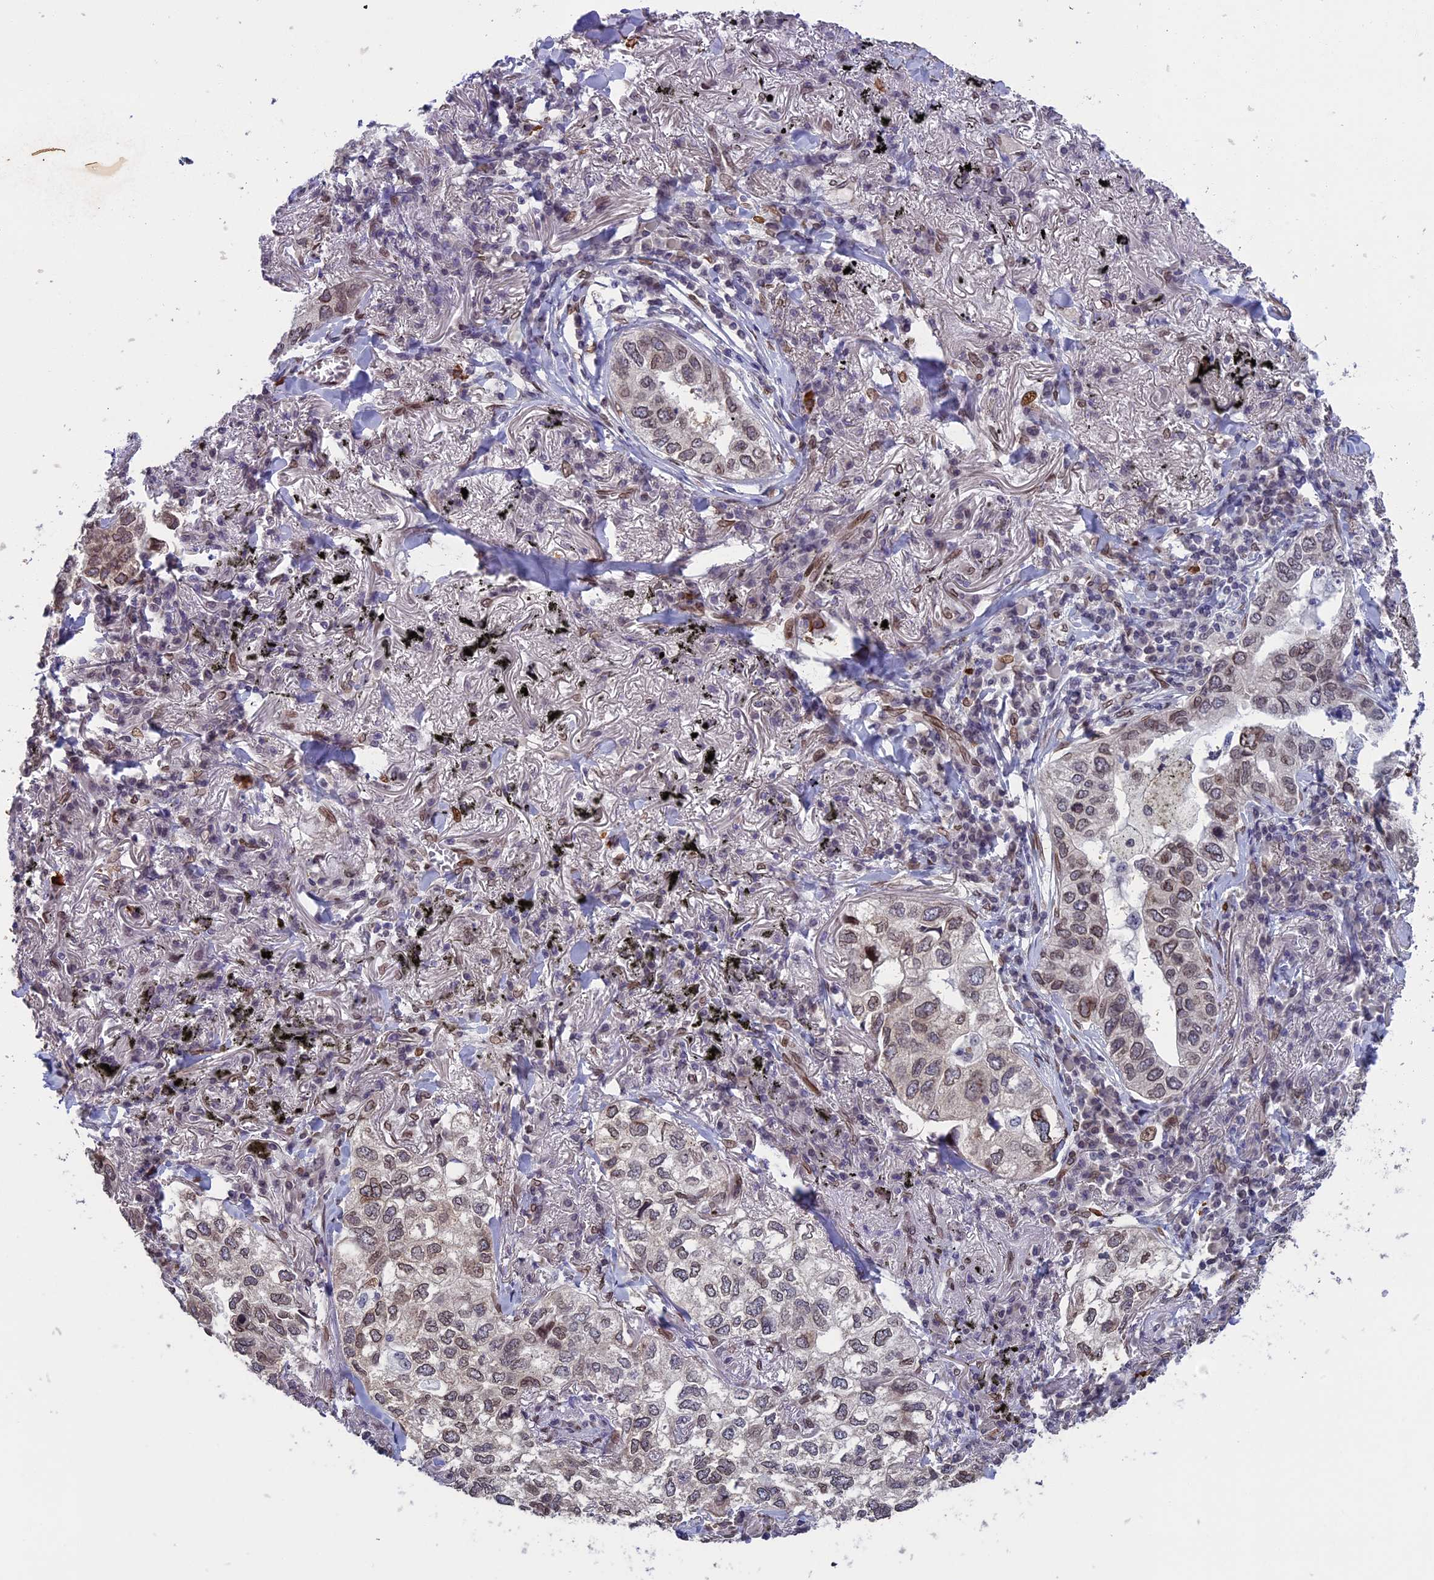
{"staining": {"intensity": "weak", "quantity": "25%-75%", "location": "cytoplasmic/membranous,nuclear"}, "tissue": "lung cancer", "cell_type": "Tumor cells", "image_type": "cancer", "snomed": [{"axis": "morphology", "description": "Adenocarcinoma, NOS"}, {"axis": "topography", "description": "Lung"}], "caption": "Immunohistochemical staining of lung cancer reveals weak cytoplasmic/membranous and nuclear protein expression in about 25%-75% of tumor cells.", "gene": "GPSM1", "patient": {"sex": "male", "age": 65}}